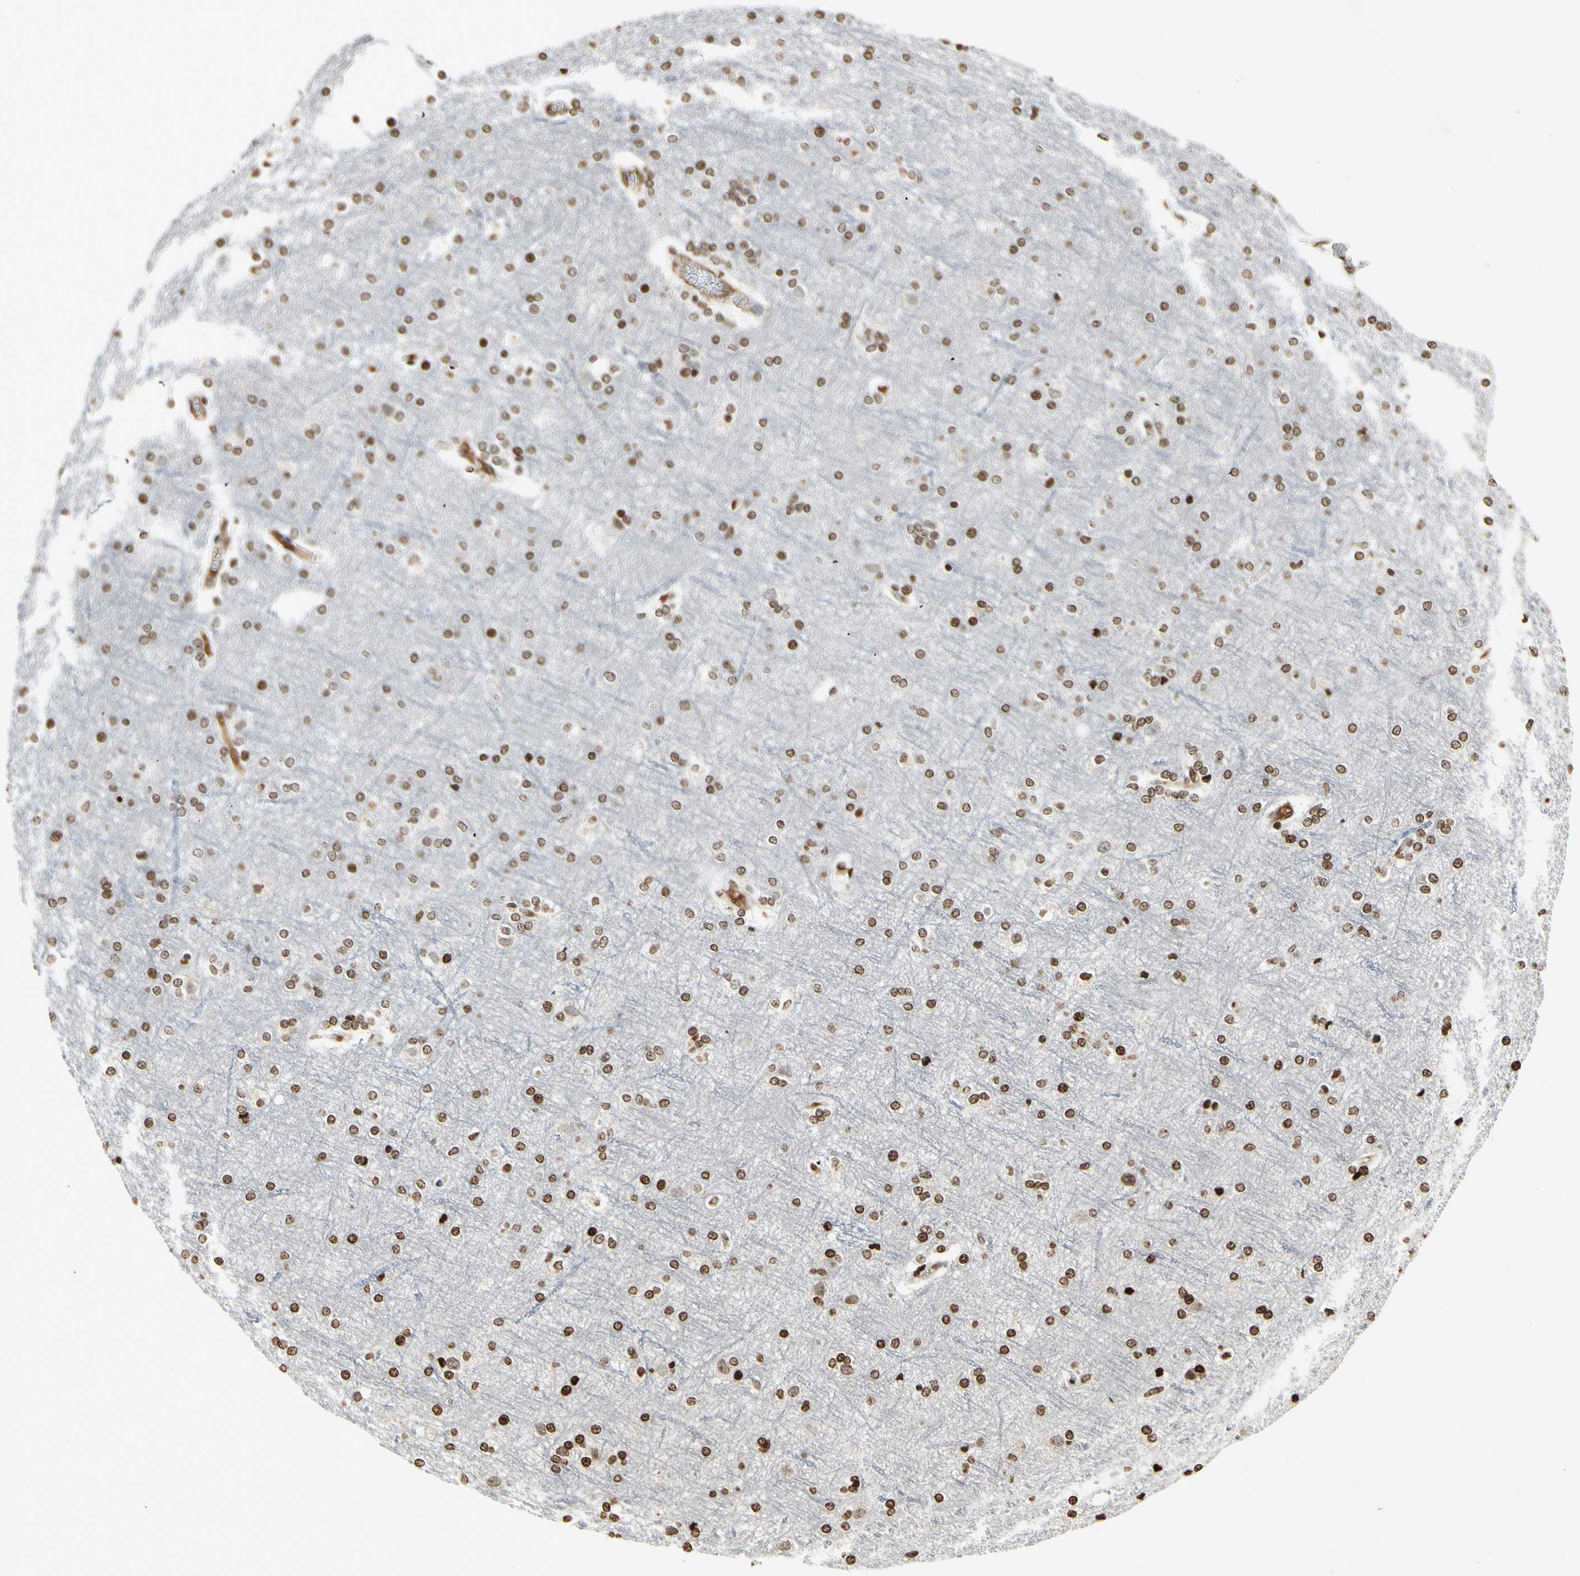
{"staining": {"intensity": "moderate", "quantity": ">75%", "location": "nuclear"}, "tissue": "cerebral cortex", "cell_type": "Endothelial cells", "image_type": "normal", "snomed": [{"axis": "morphology", "description": "Normal tissue, NOS"}, {"axis": "topography", "description": "Cerebral cortex"}], "caption": "DAB (3,3'-diaminobenzidine) immunohistochemical staining of normal cerebral cortex reveals moderate nuclear protein expression in approximately >75% of endothelial cells.", "gene": "RORA", "patient": {"sex": "female", "age": 54}}